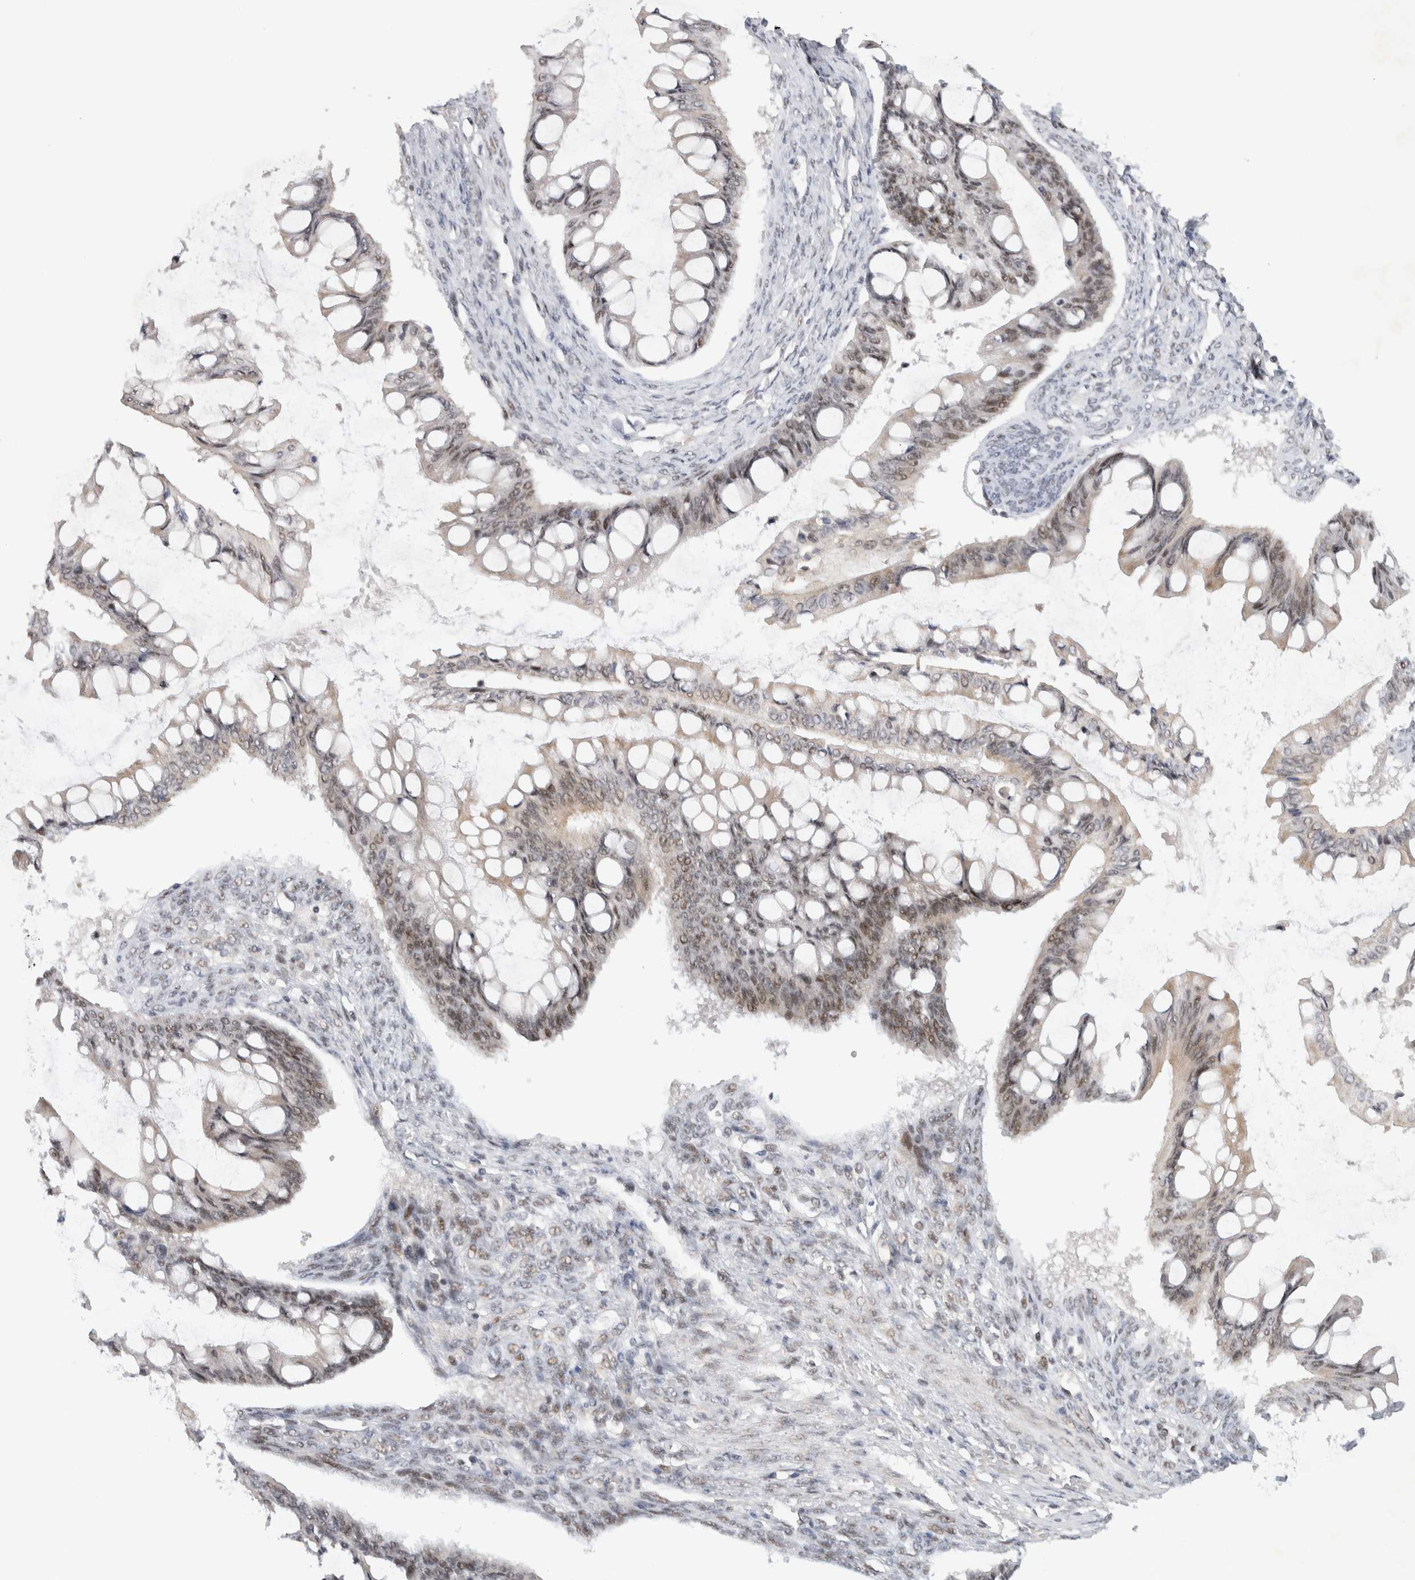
{"staining": {"intensity": "weak", "quantity": ">75%", "location": "nuclear"}, "tissue": "ovarian cancer", "cell_type": "Tumor cells", "image_type": "cancer", "snomed": [{"axis": "morphology", "description": "Cystadenocarcinoma, mucinous, NOS"}, {"axis": "topography", "description": "Ovary"}], "caption": "Human ovarian mucinous cystadenocarcinoma stained for a protein (brown) exhibits weak nuclear positive positivity in about >75% of tumor cells.", "gene": "HESX1", "patient": {"sex": "female", "age": 73}}